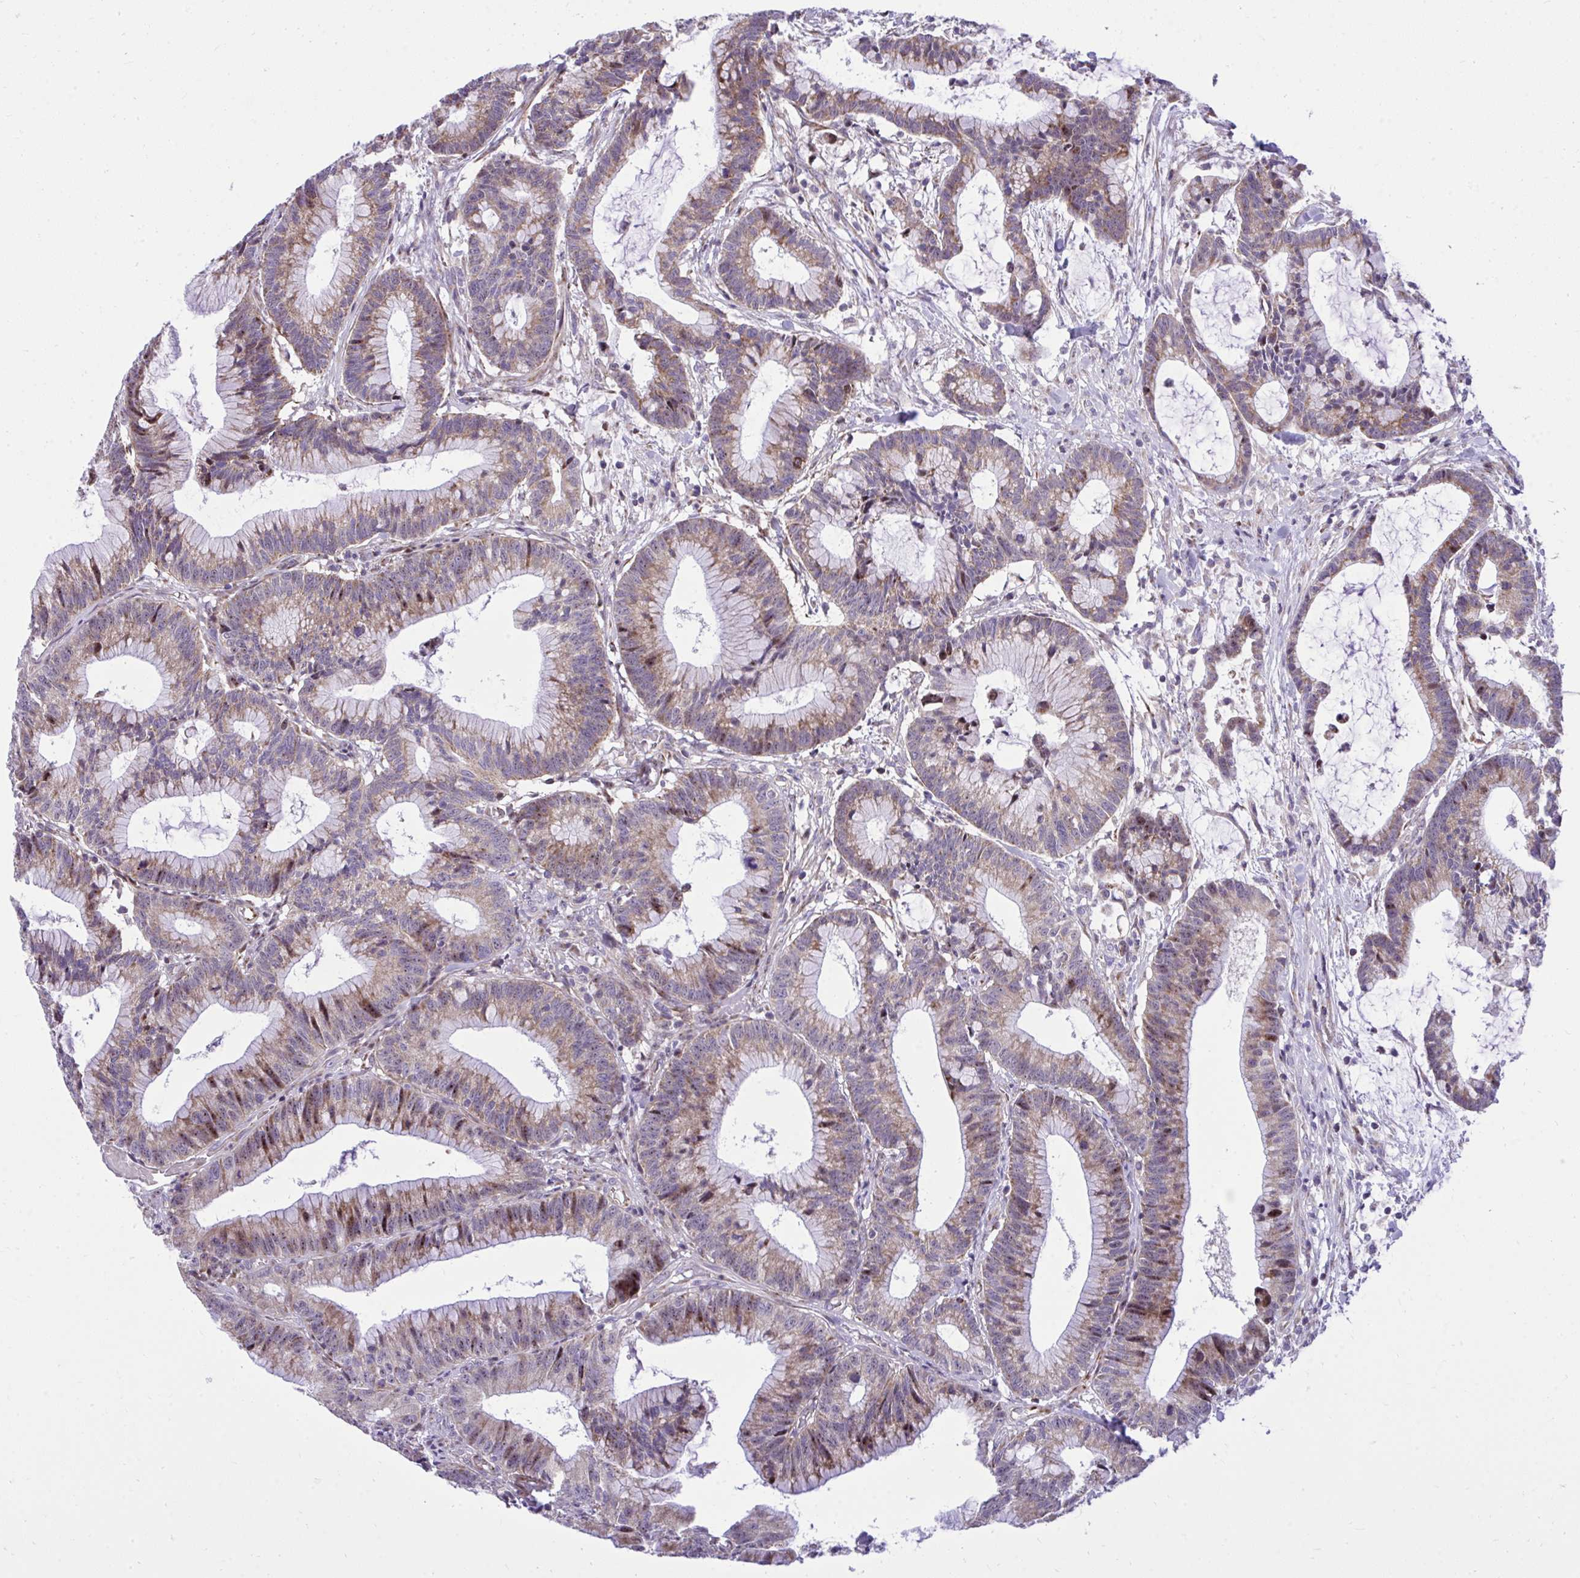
{"staining": {"intensity": "moderate", "quantity": ">75%", "location": "cytoplasmic/membranous"}, "tissue": "colorectal cancer", "cell_type": "Tumor cells", "image_type": "cancer", "snomed": [{"axis": "morphology", "description": "Adenocarcinoma, NOS"}, {"axis": "topography", "description": "Colon"}], "caption": "This histopathology image exhibits immunohistochemistry staining of human colorectal adenocarcinoma, with medium moderate cytoplasmic/membranous expression in about >75% of tumor cells.", "gene": "GPRIN3", "patient": {"sex": "female", "age": 78}}